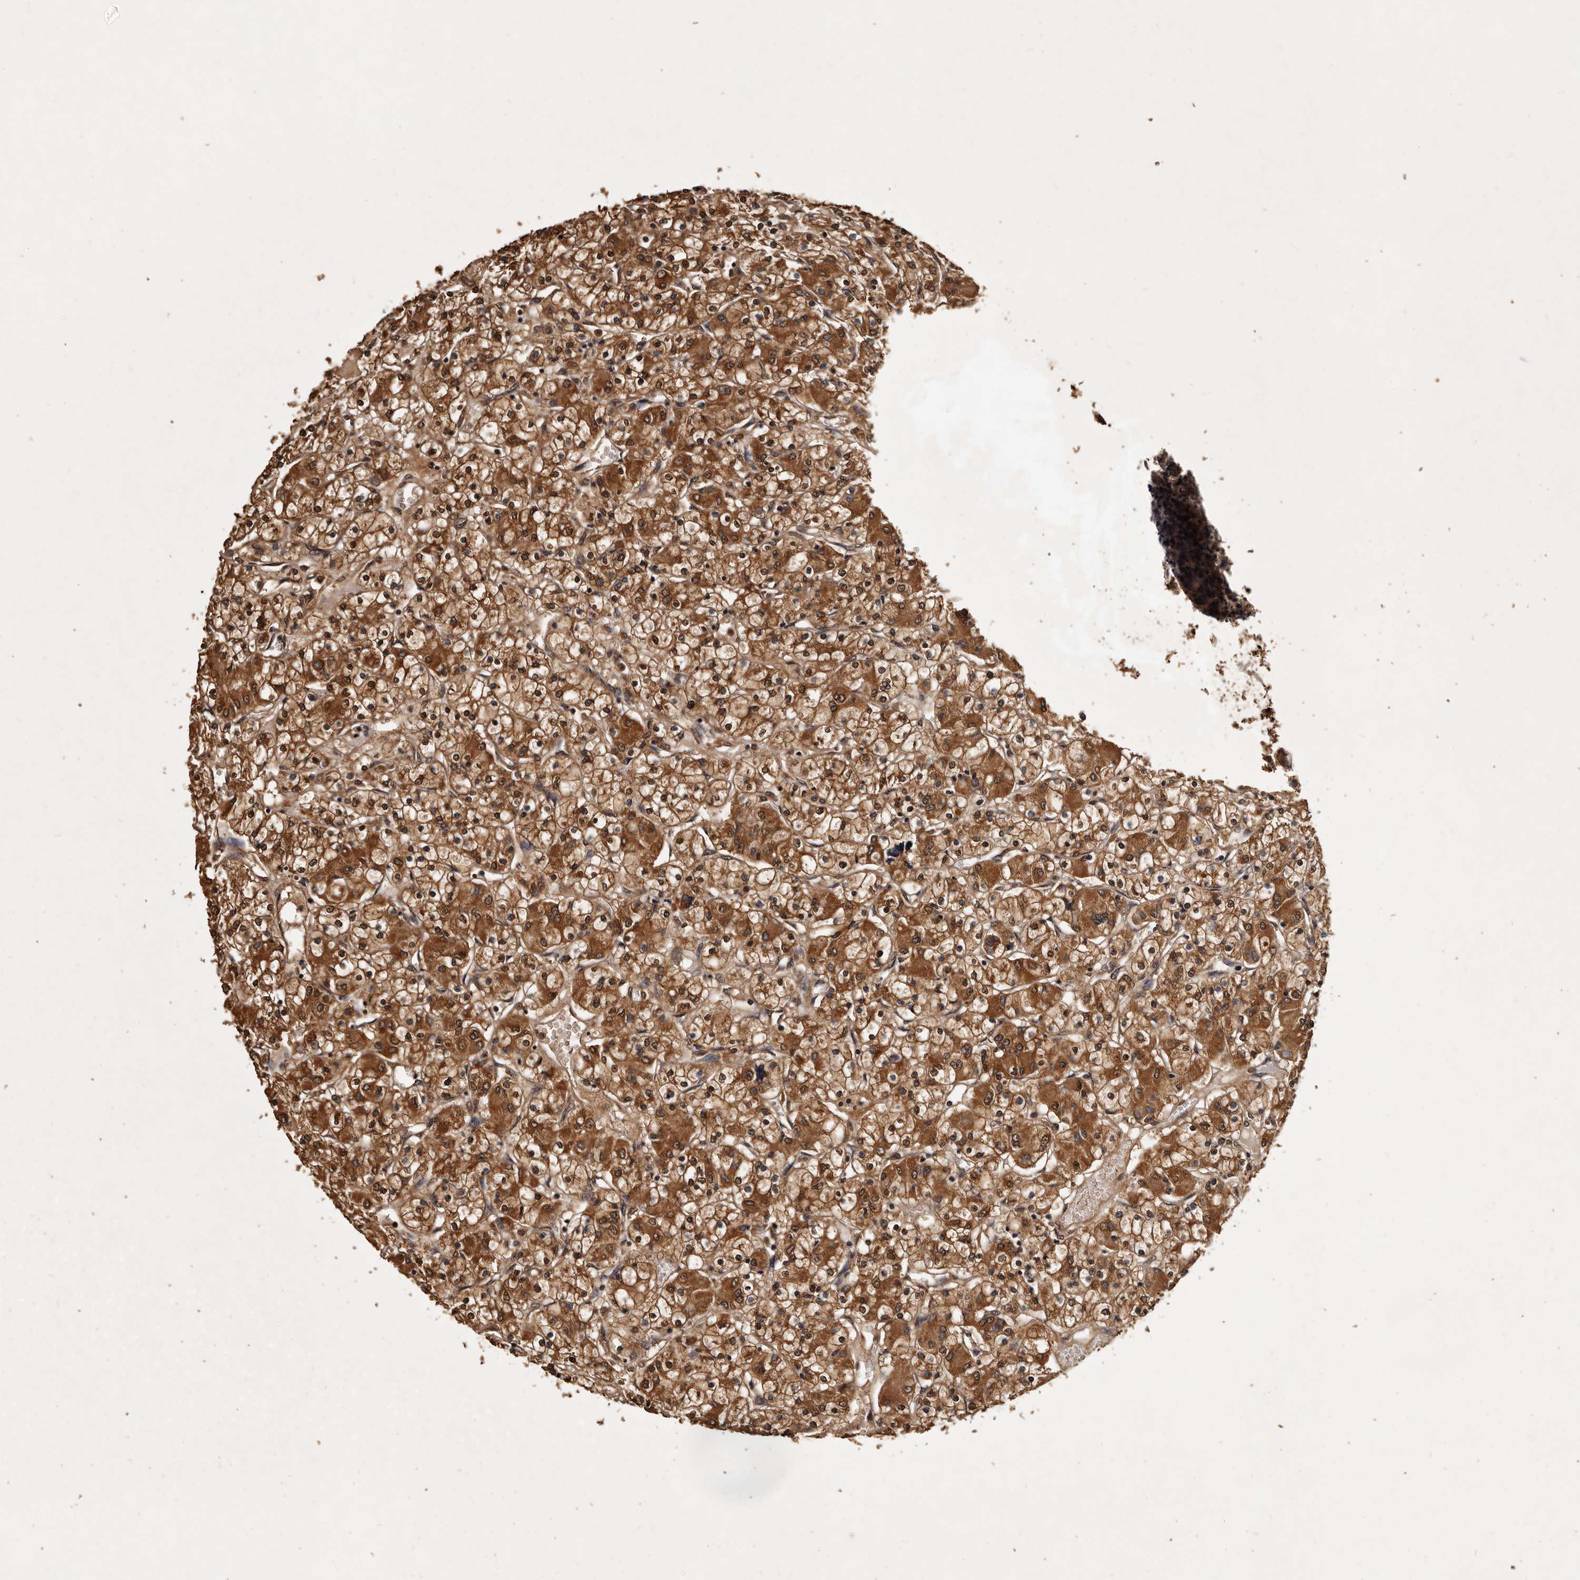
{"staining": {"intensity": "moderate", "quantity": ">75%", "location": "cytoplasmic/membranous,nuclear"}, "tissue": "renal cancer", "cell_type": "Tumor cells", "image_type": "cancer", "snomed": [{"axis": "morphology", "description": "Adenocarcinoma, NOS"}, {"axis": "topography", "description": "Kidney"}], "caption": "IHC staining of renal adenocarcinoma, which displays medium levels of moderate cytoplasmic/membranous and nuclear expression in approximately >75% of tumor cells indicating moderate cytoplasmic/membranous and nuclear protein staining. The staining was performed using DAB (3,3'-diaminobenzidine) (brown) for protein detection and nuclei were counterstained in hematoxylin (blue).", "gene": "PARS2", "patient": {"sex": "female", "age": 59}}